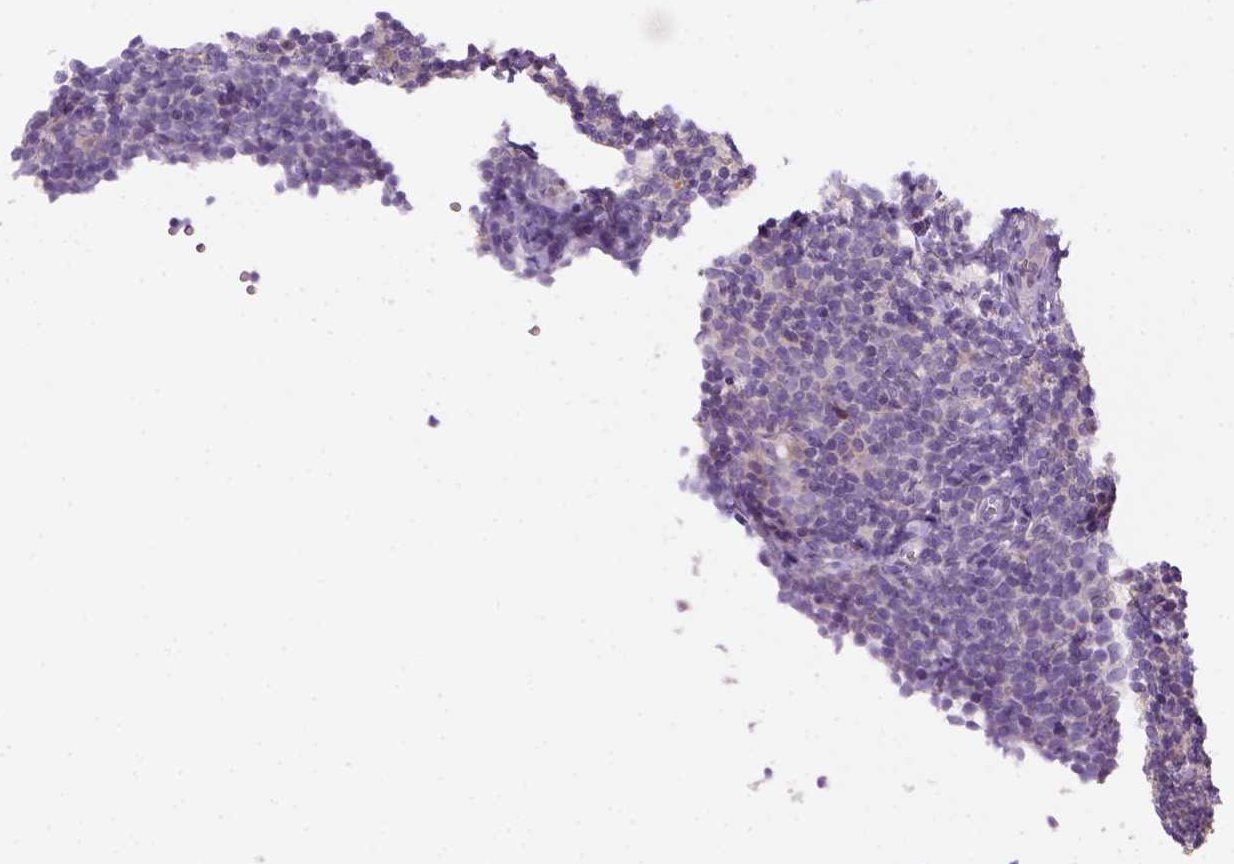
{"staining": {"intensity": "negative", "quantity": "none", "location": "none"}, "tissue": "lymphoma", "cell_type": "Tumor cells", "image_type": "cancer", "snomed": [{"axis": "morphology", "description": "Malignant lymphoma, non-Hodgkin's type, Low grade"}, {"axis": "topography", "description": "Lymph node"}], "caption": "An image of lymphoma stained for a protein reveals no brown staining in tumor cells.", "gene": "GOT1", "patient": {"sex": "female", "age": 56}}